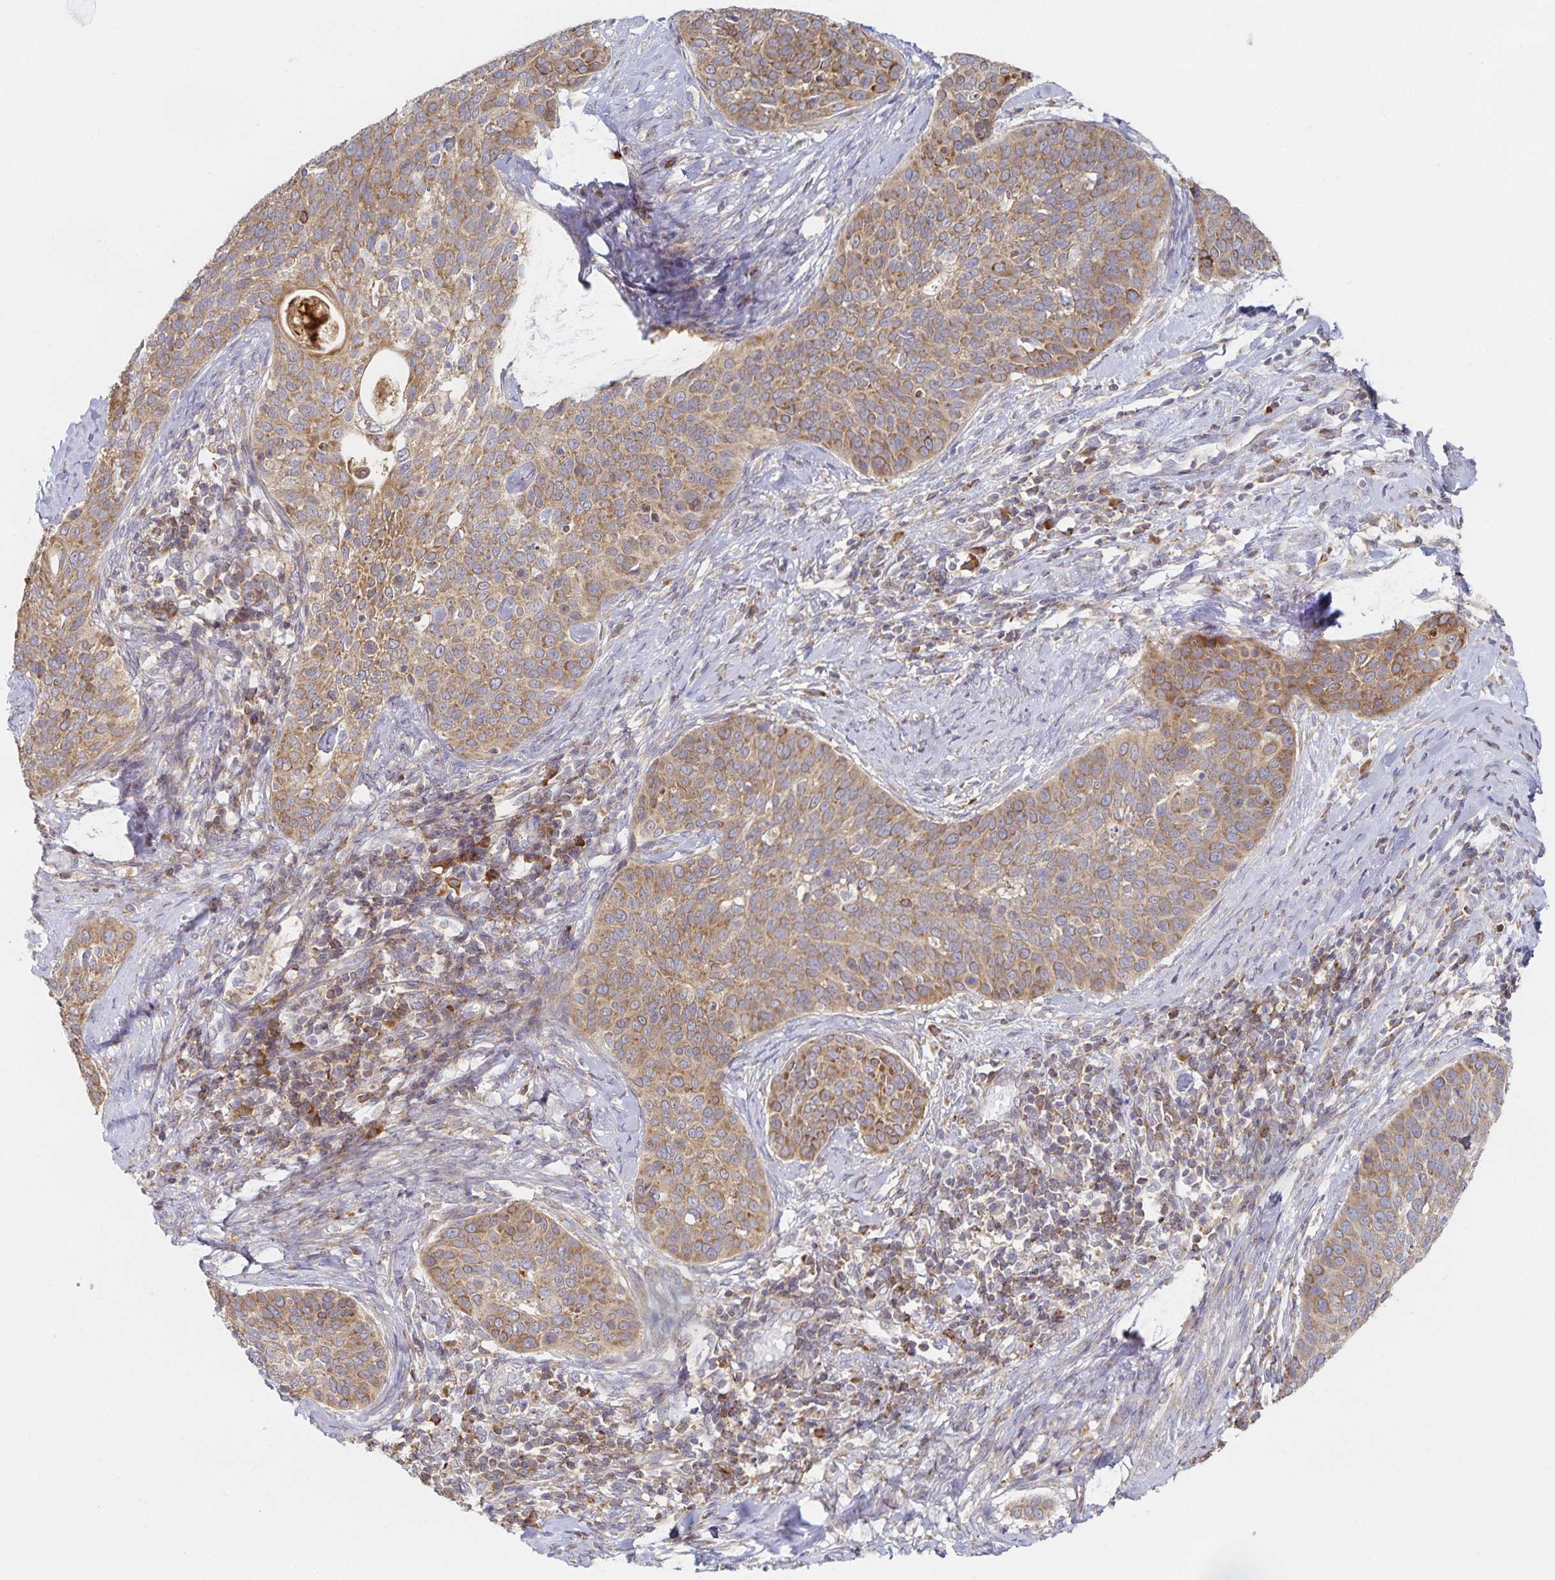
{"staining": {"intensity": "moderate", "quantity": ">75%", "location": "cytoplasmic/membranous"}, "tissue": "cervical cancer", "cell_type": "Tumor cells", "image_type": "cancer", "snomed": [{"axis": "morphology", "description": "Squamous cell carcinoma, NOS"}, {"axis": "topography", "description": "Cervix"}], "caption": "Squamous cell carcinoma (cervical) stained for a protein exhibits moderate cytoplasmic/membranous positivity in tumor cells.", "gene": "NOMO1", "patient": {"sex": "female", "age": 69}}